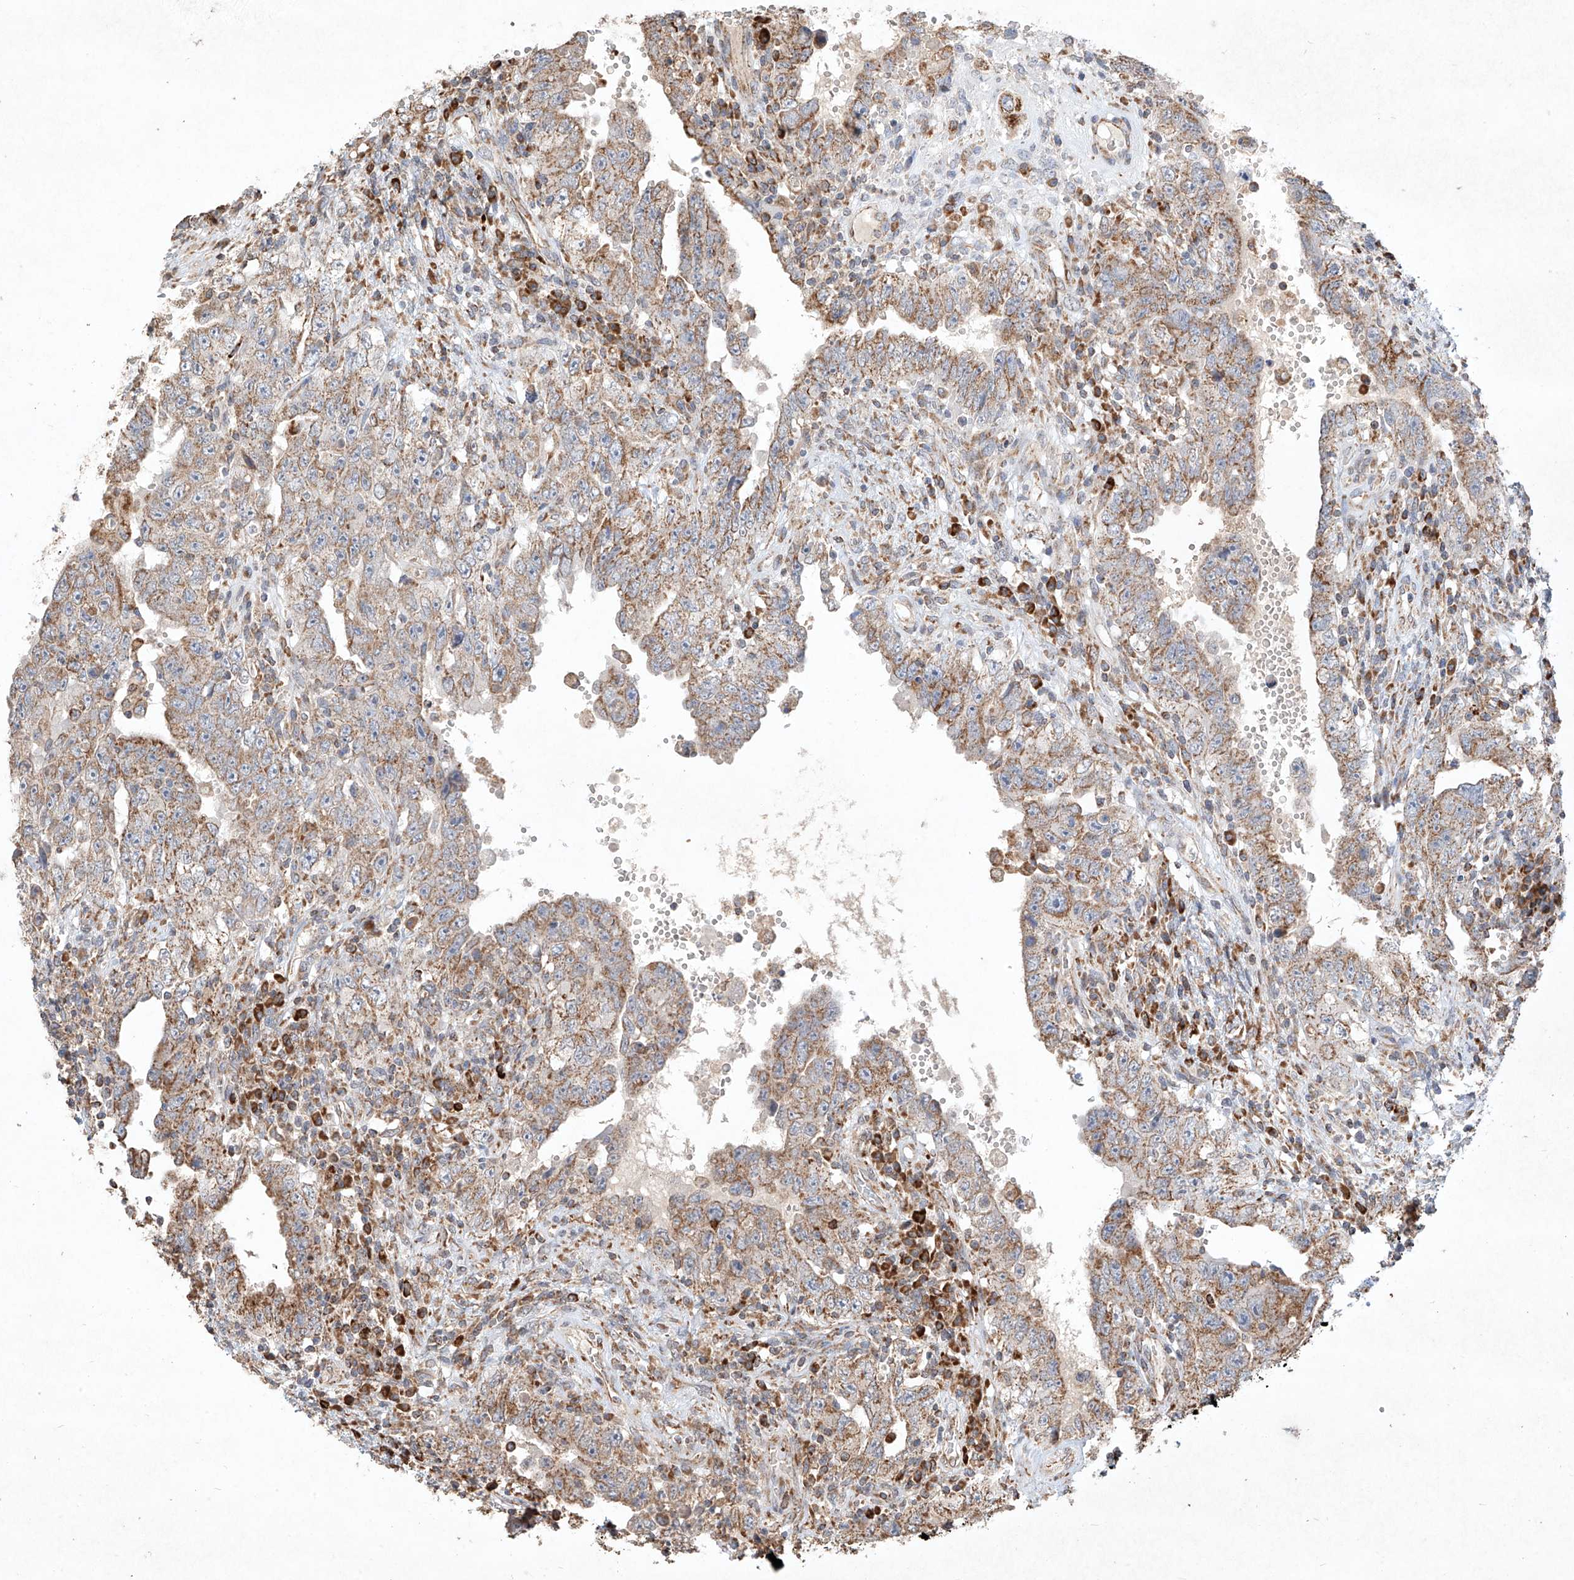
{"staining": {"intensity": "moderate", "quantity": ">75%", "location": "cytoplasmic/membranous"}, "tissue": "testis cancer", "cell_type": "Tumor cells", "image_type": "cancer", "snomed": [{"axis": "morphology", "description": "Carcinoma, Embryonal, NOS"}, {"axis": "topography", "description": "Testis"}], "caption": "There is medium levels of moderate cytoplasmic/membranous staining in tumor cells of testis embryonal carcinoma, as demonstrated by immunohistochemical staining (brown color).", "gene": "SEMA3B", "patient": {"sex": "male", "age": 26}}